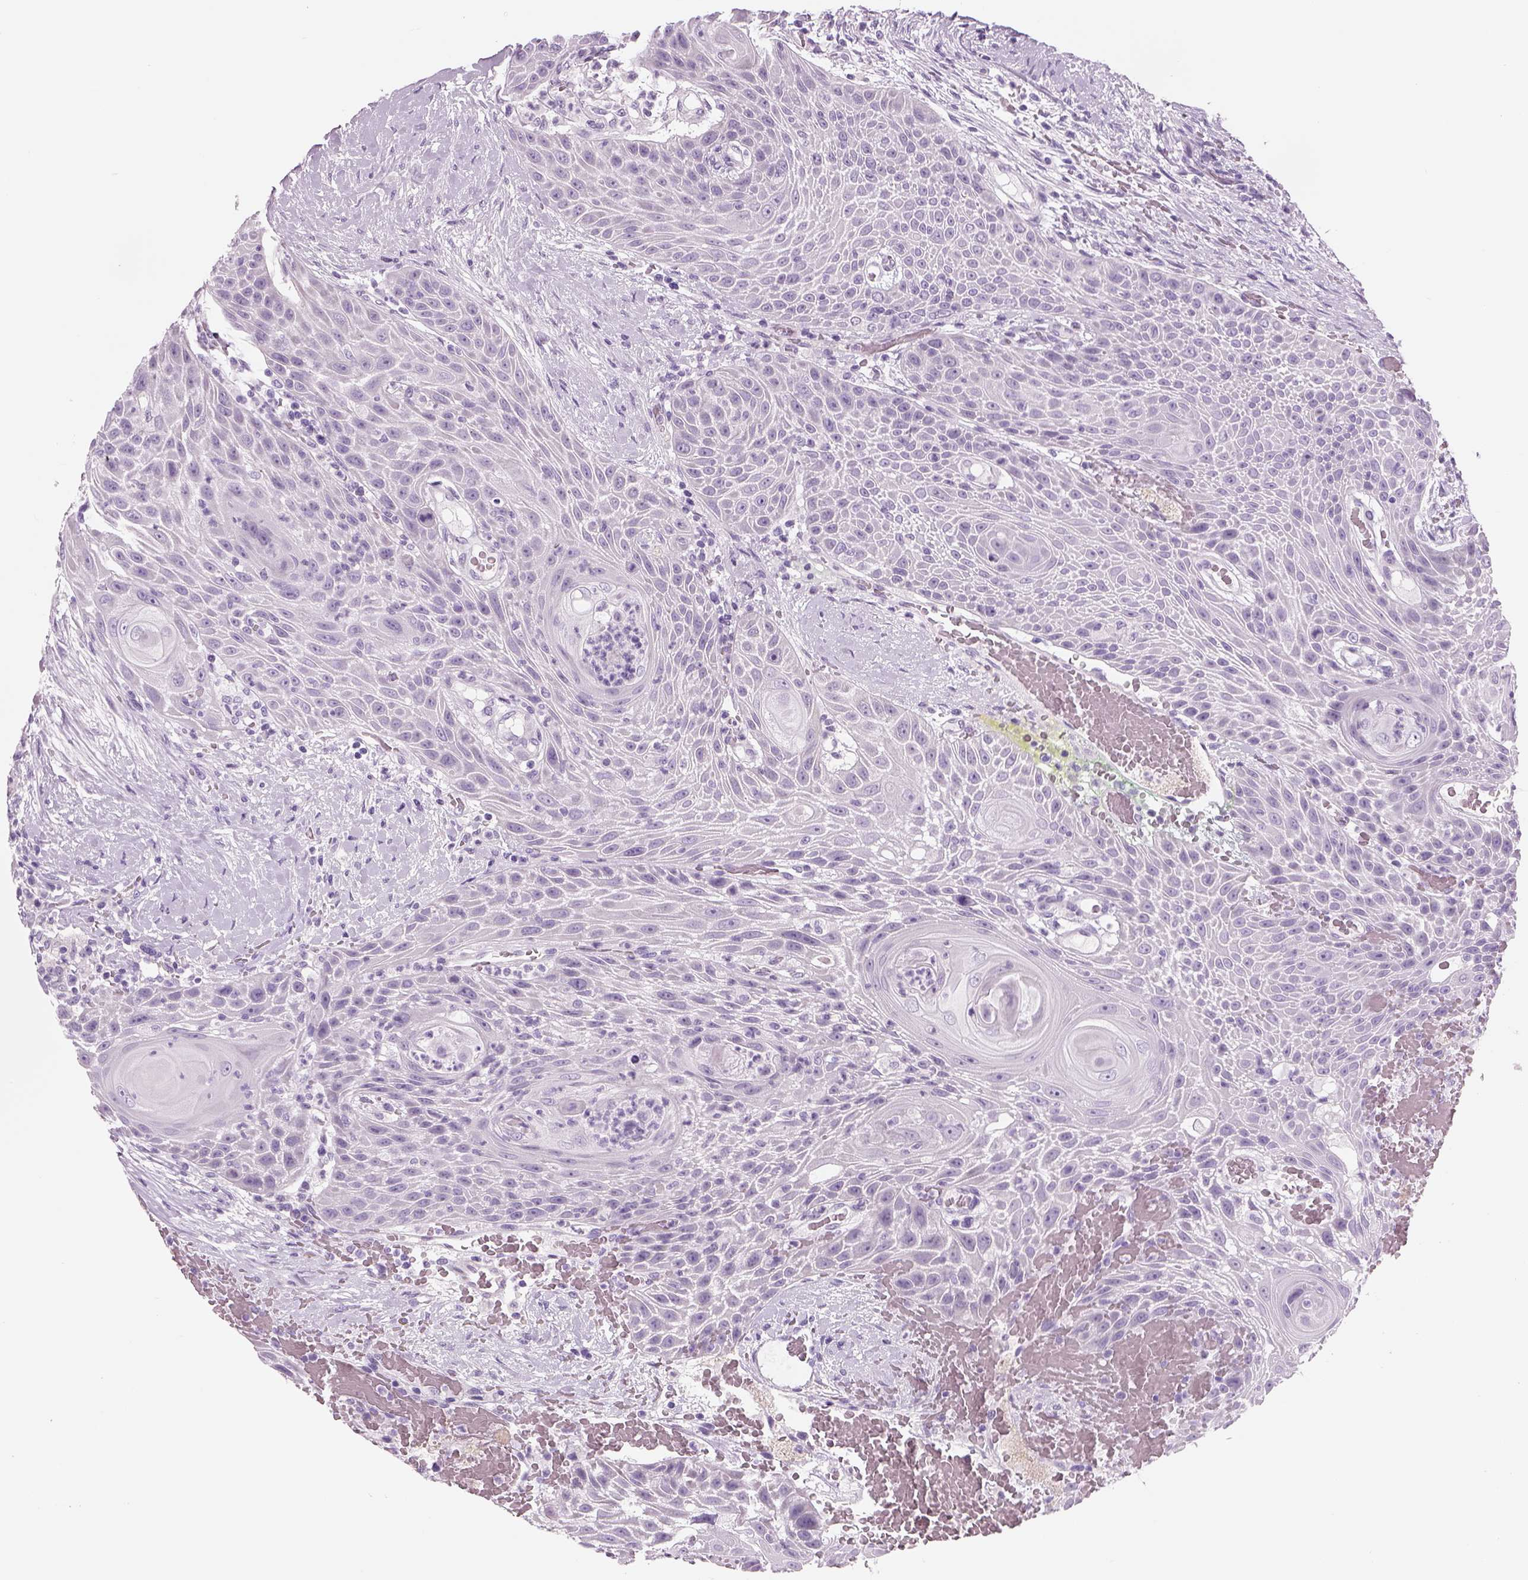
{"staining": {"intensity": "negative", "quantity": "none", "location": "none"}, "tissue": "head and neck cancer", "cell_type": "Tumor cells", "image_type": "cancer", "snomed": [{"axis": "morphology", "description": "Squamous cell carcinoma, NOS"}, {"axis": "topography", "description": "Head-Neck"}], "caption": "Immunohistochemistry (IHC) of human head and neck cancer reveals no staining in tumor cells. (DAB (3,3'-diaminobenzidine) immunohistochemistry, high magnification).", "gene": "KCNMB4", "patient": {"sex": "male", "age": 69}}